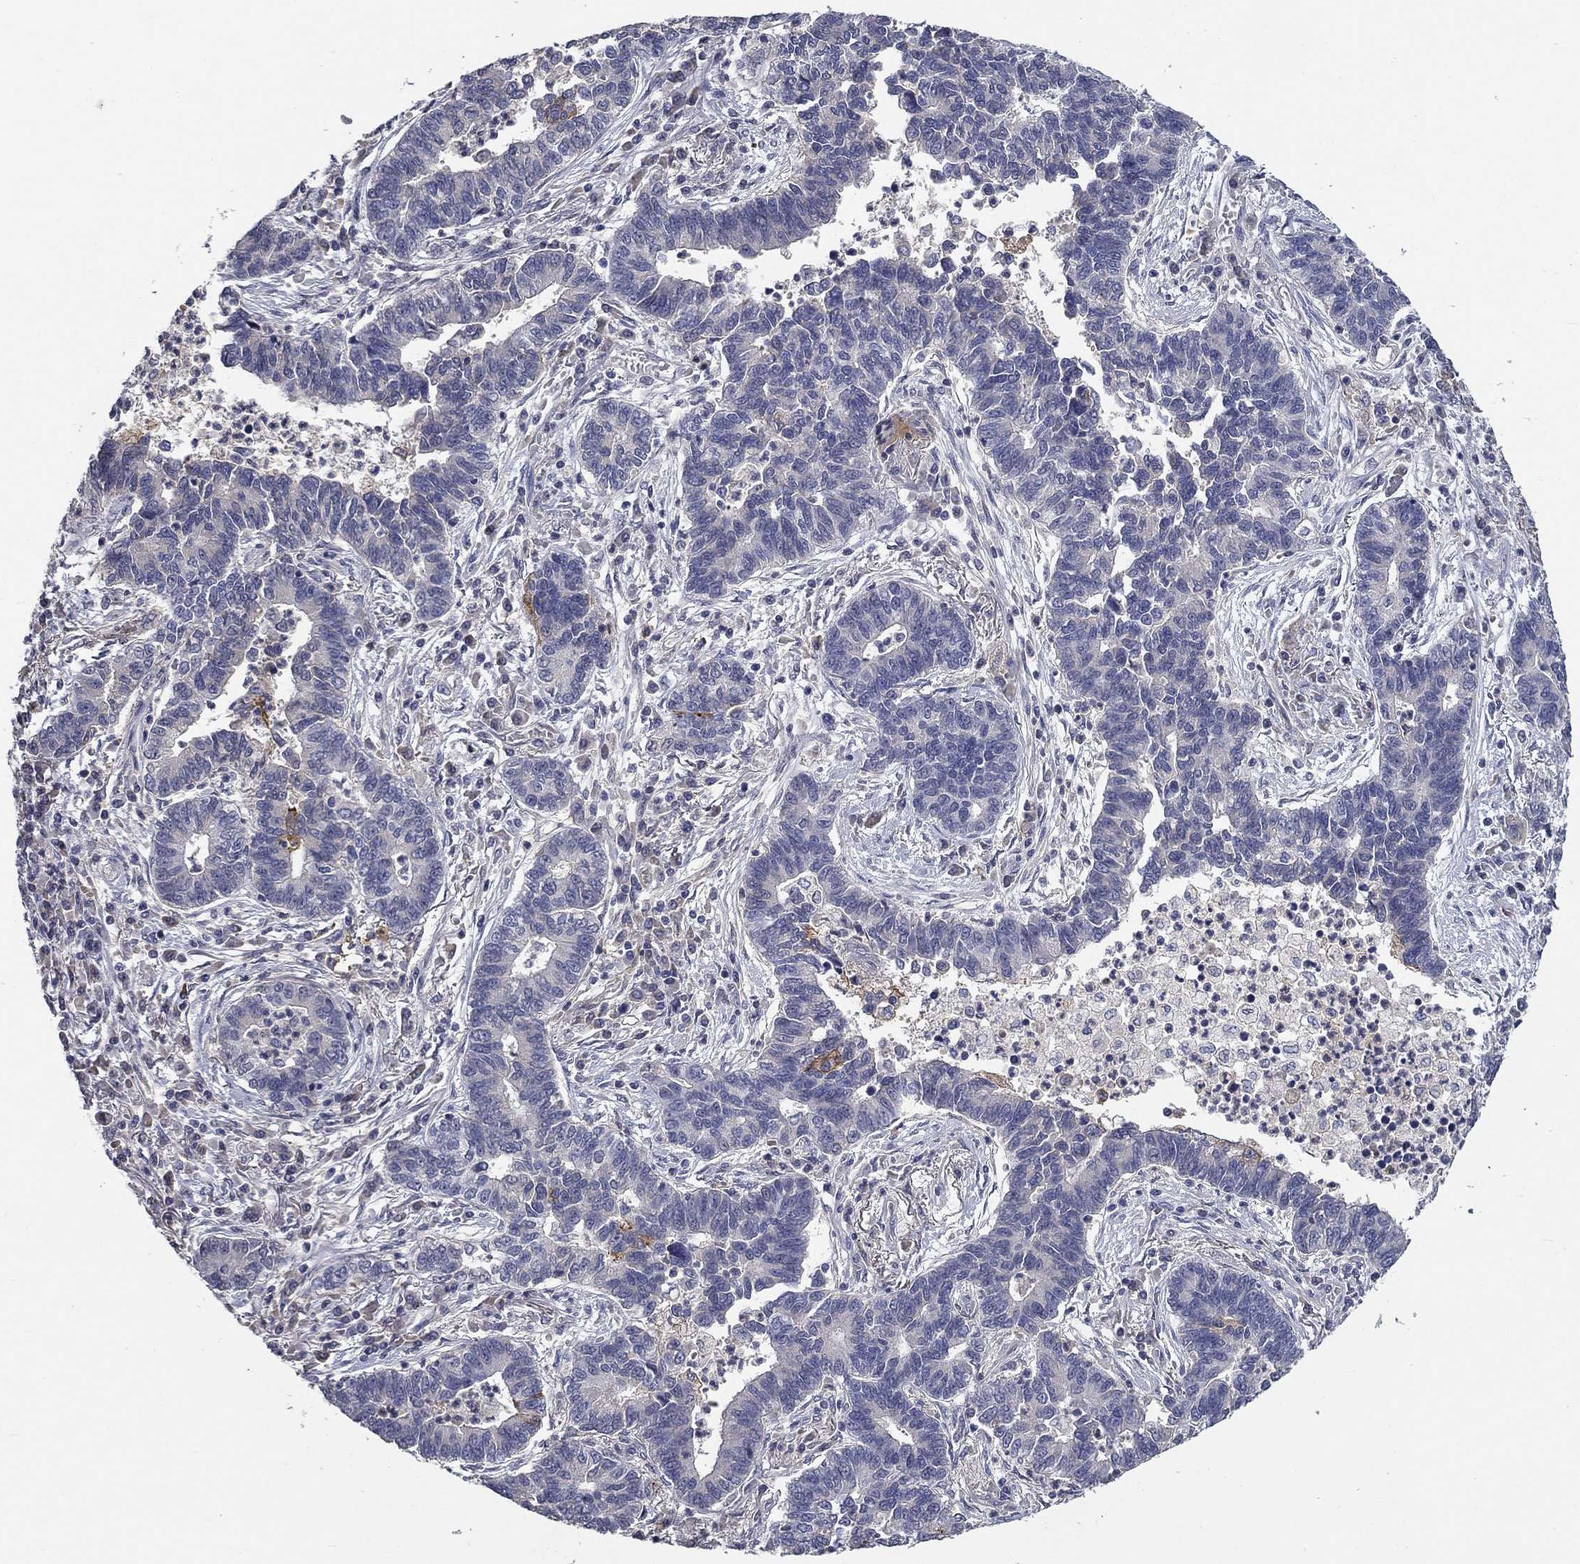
{"staining": {"intensity": "negative", "quantity": "none", "location": "none"}, "tissue": "lung cancer", "cell_type": "Tumor cells", "image_type": "cancer", "snomed": [{"axis": "morphology", "description": "Adenocarcinoma, NOS"}, {"axis": "topography", "description": "Lung"}], "caption": "Tumor cells are negative for brown protein staining in lung adenocarcinoma. The staining is performed using DAB (3,3'-diaminobenzidine) brown chromogen with nuclei counter-stained in using hematoxylin.", "gene": "CD274", "patient": {"sex": "female", "age": 57}}